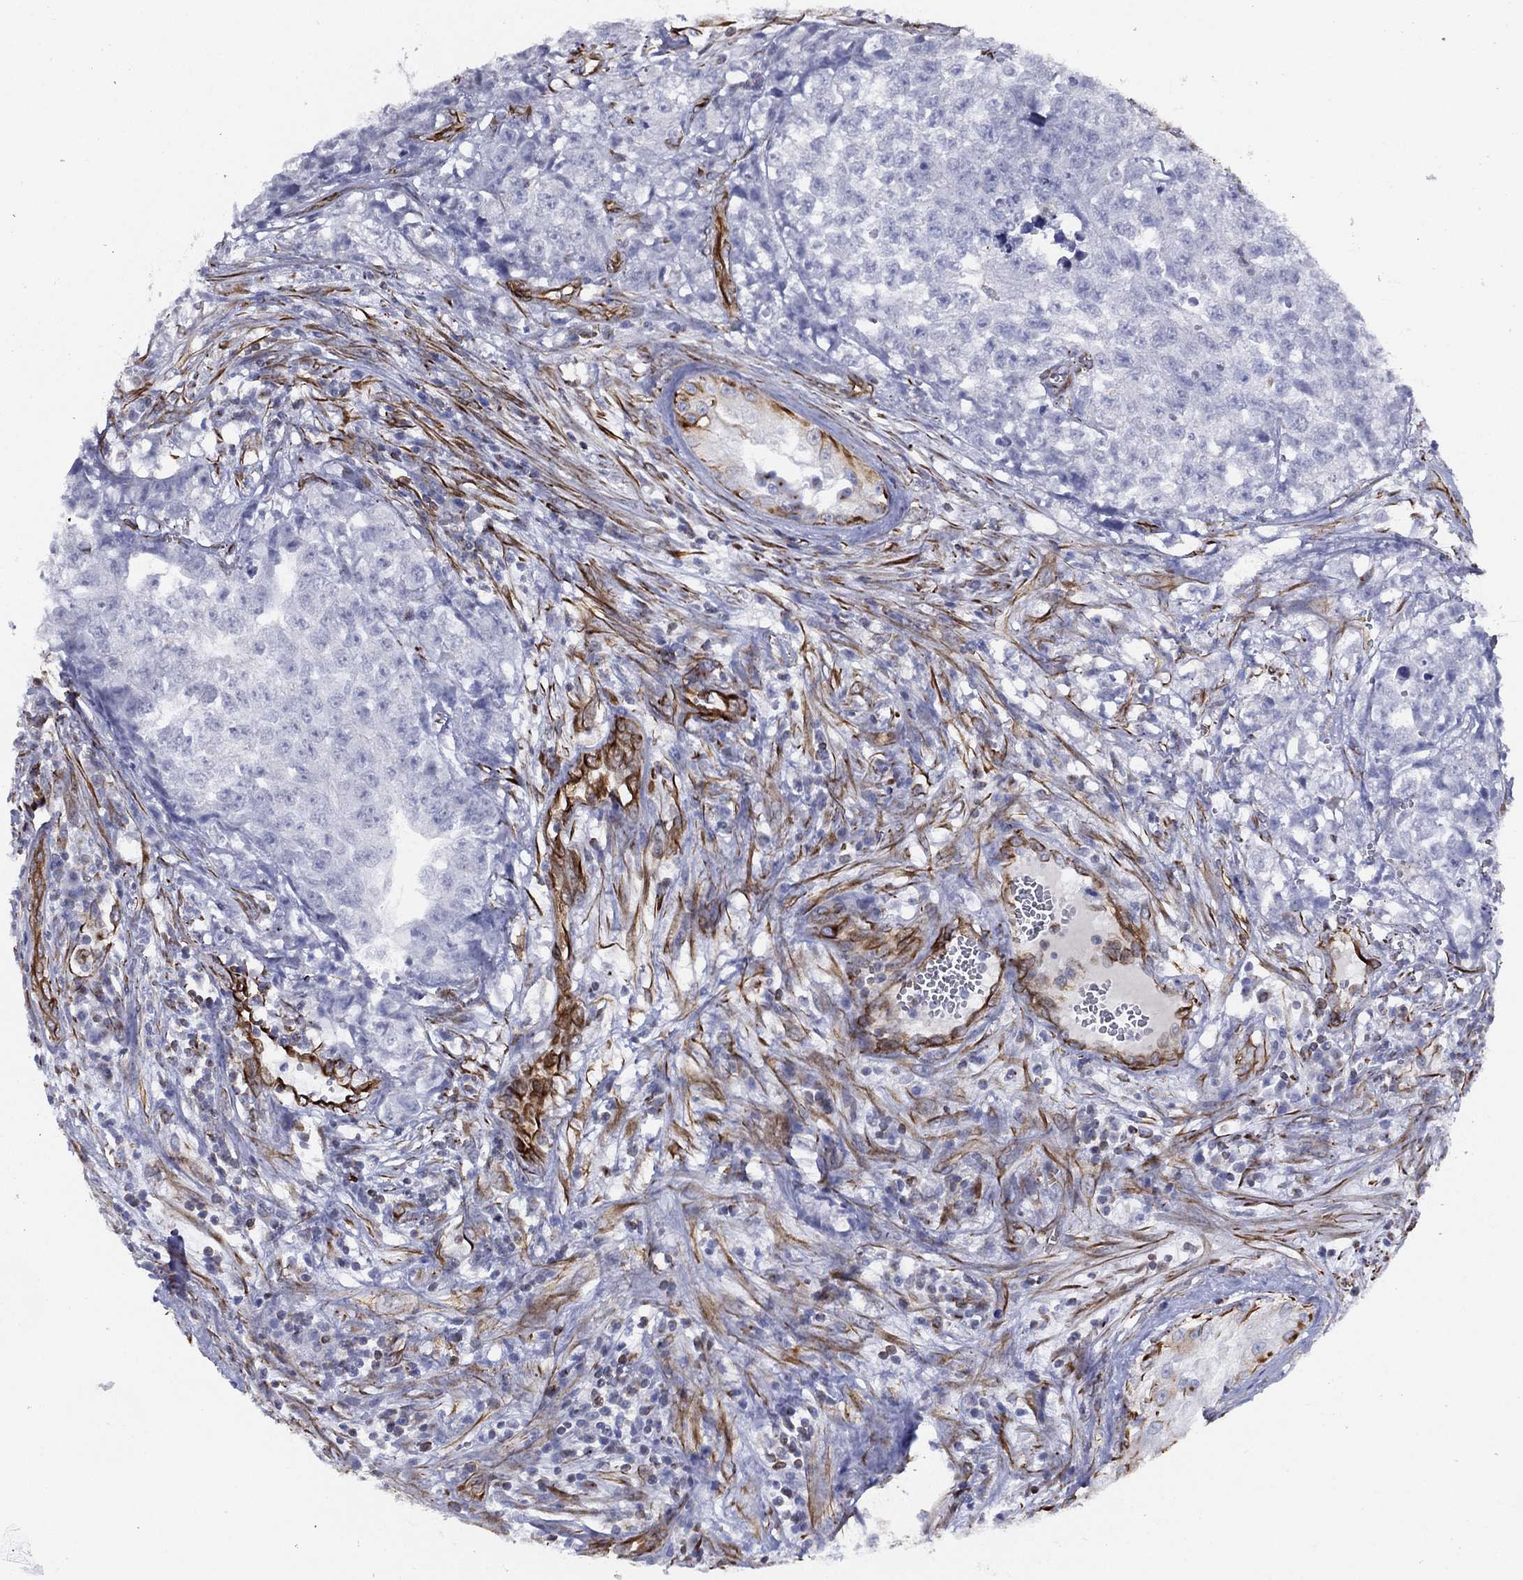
{"staining": {"intensity": "negative", "quantity": "none", "location": "none"}, "tissue": "testis cancer", "cell_type": "Tumor cells", "image_type": "cancer", "snomed": [{"axis": "morphology", "description": "Seminoma, NOS"}, {"axis": "morphology", "description": "Carcinoma, Embryonal, NOS"}, {"axis": "topography", "description": "Testis"}], "caption": "Tumor cells show no significant protein positivity in testis cancer.", "gene": "MAS1", "patient": {"sex": "male", "age": 22}}